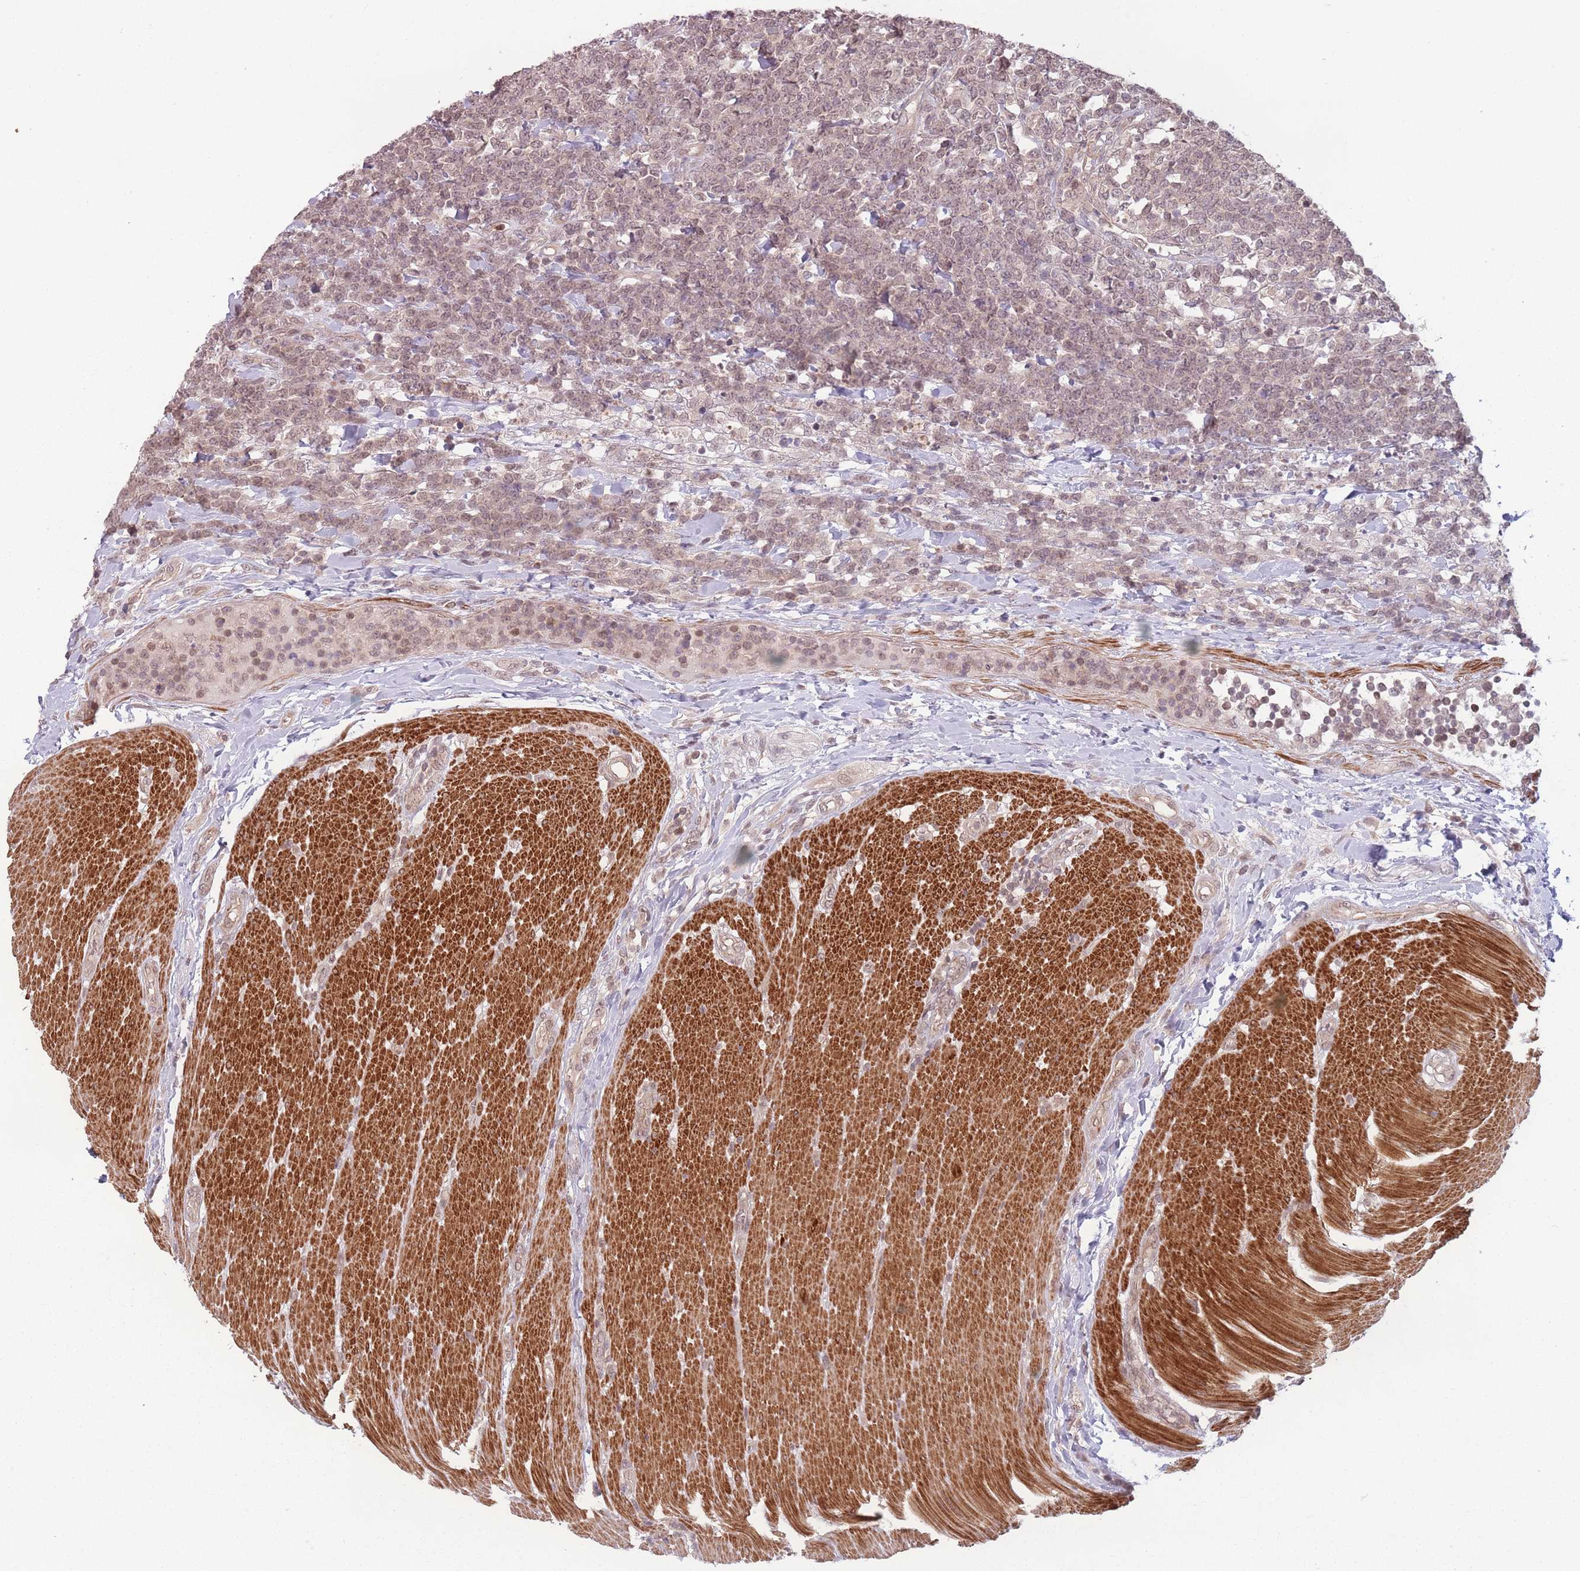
{"staining": {"intensity": "weak", "quantity": ">75%", "location": "nuclear"}, "tissue": "lymphoma", "cell_type": "Tumor cells", "image_type": "cancer", "snomed": [{"axis": "morphology", "description": "Malignant lymphoma, non-Hodgkin's type, High grade"}, {"axis": "topography", "description": "Small intestine"}], "caption": "Immunohistochemical staining of human high-grade malignant lymphoma, non-Hodgkin's type exhibits weak nuclear protein positivity in approximately >75% of tumor cells.", "gene": "CCDC154", "patient": {"sex": "male", "age": 8}}